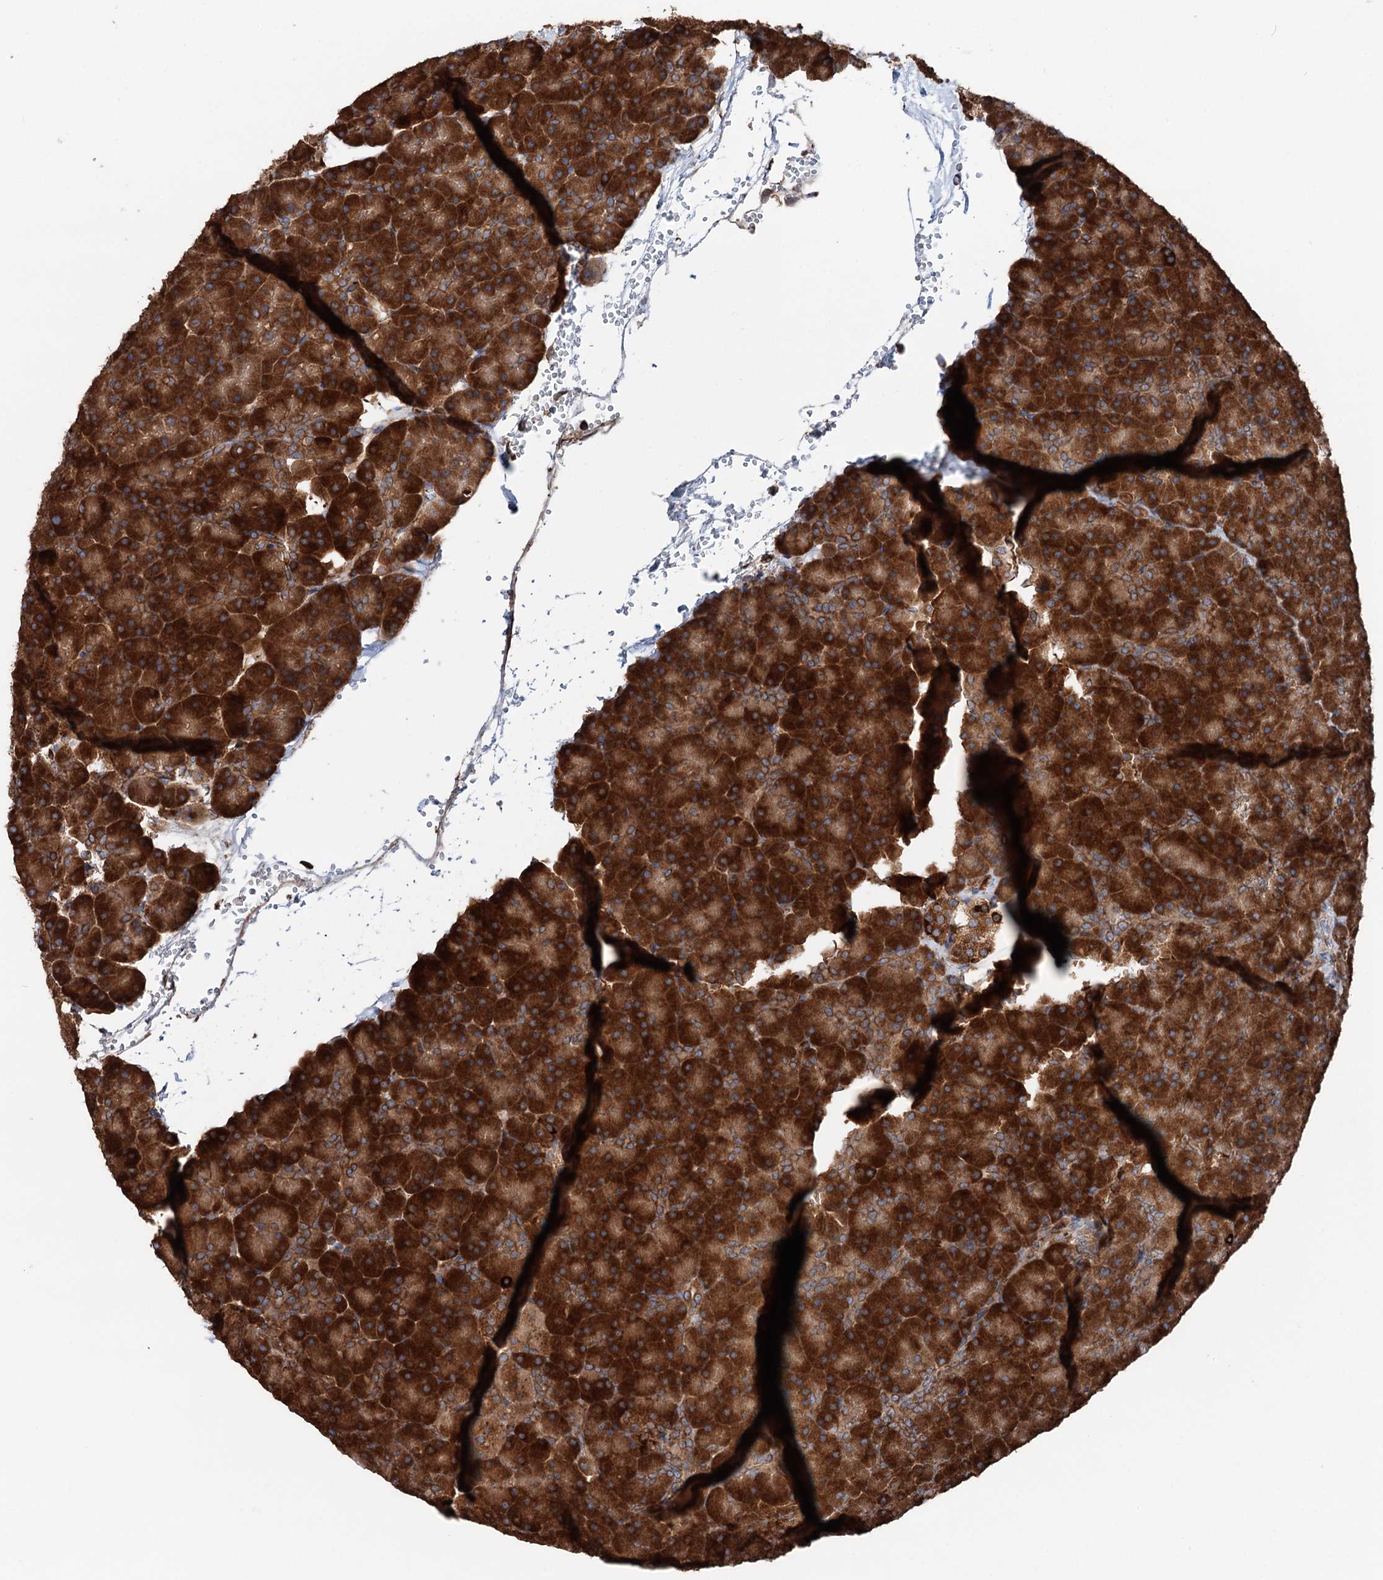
{"staining": {"intensity": "strong", "quantity": ">75%", "location": "cytoplasmic/membranous"}, "tissue": "pancreas", "cell_type": "Exocrine glandular cells", "image_type": "normal", "snomed": [{"axis": "morphology", "description": "Normal tissue, NOS"}, {"axis": "topography", "description": "Pancreas"}], "caption": "A photomicrograph of pancreas stained for a protein exhibits strong cytoplasmic/membranous brown staining in exocrine glandular cells.", "gene": "ERP29", "patient": {"sex": "male", "age": 36}}